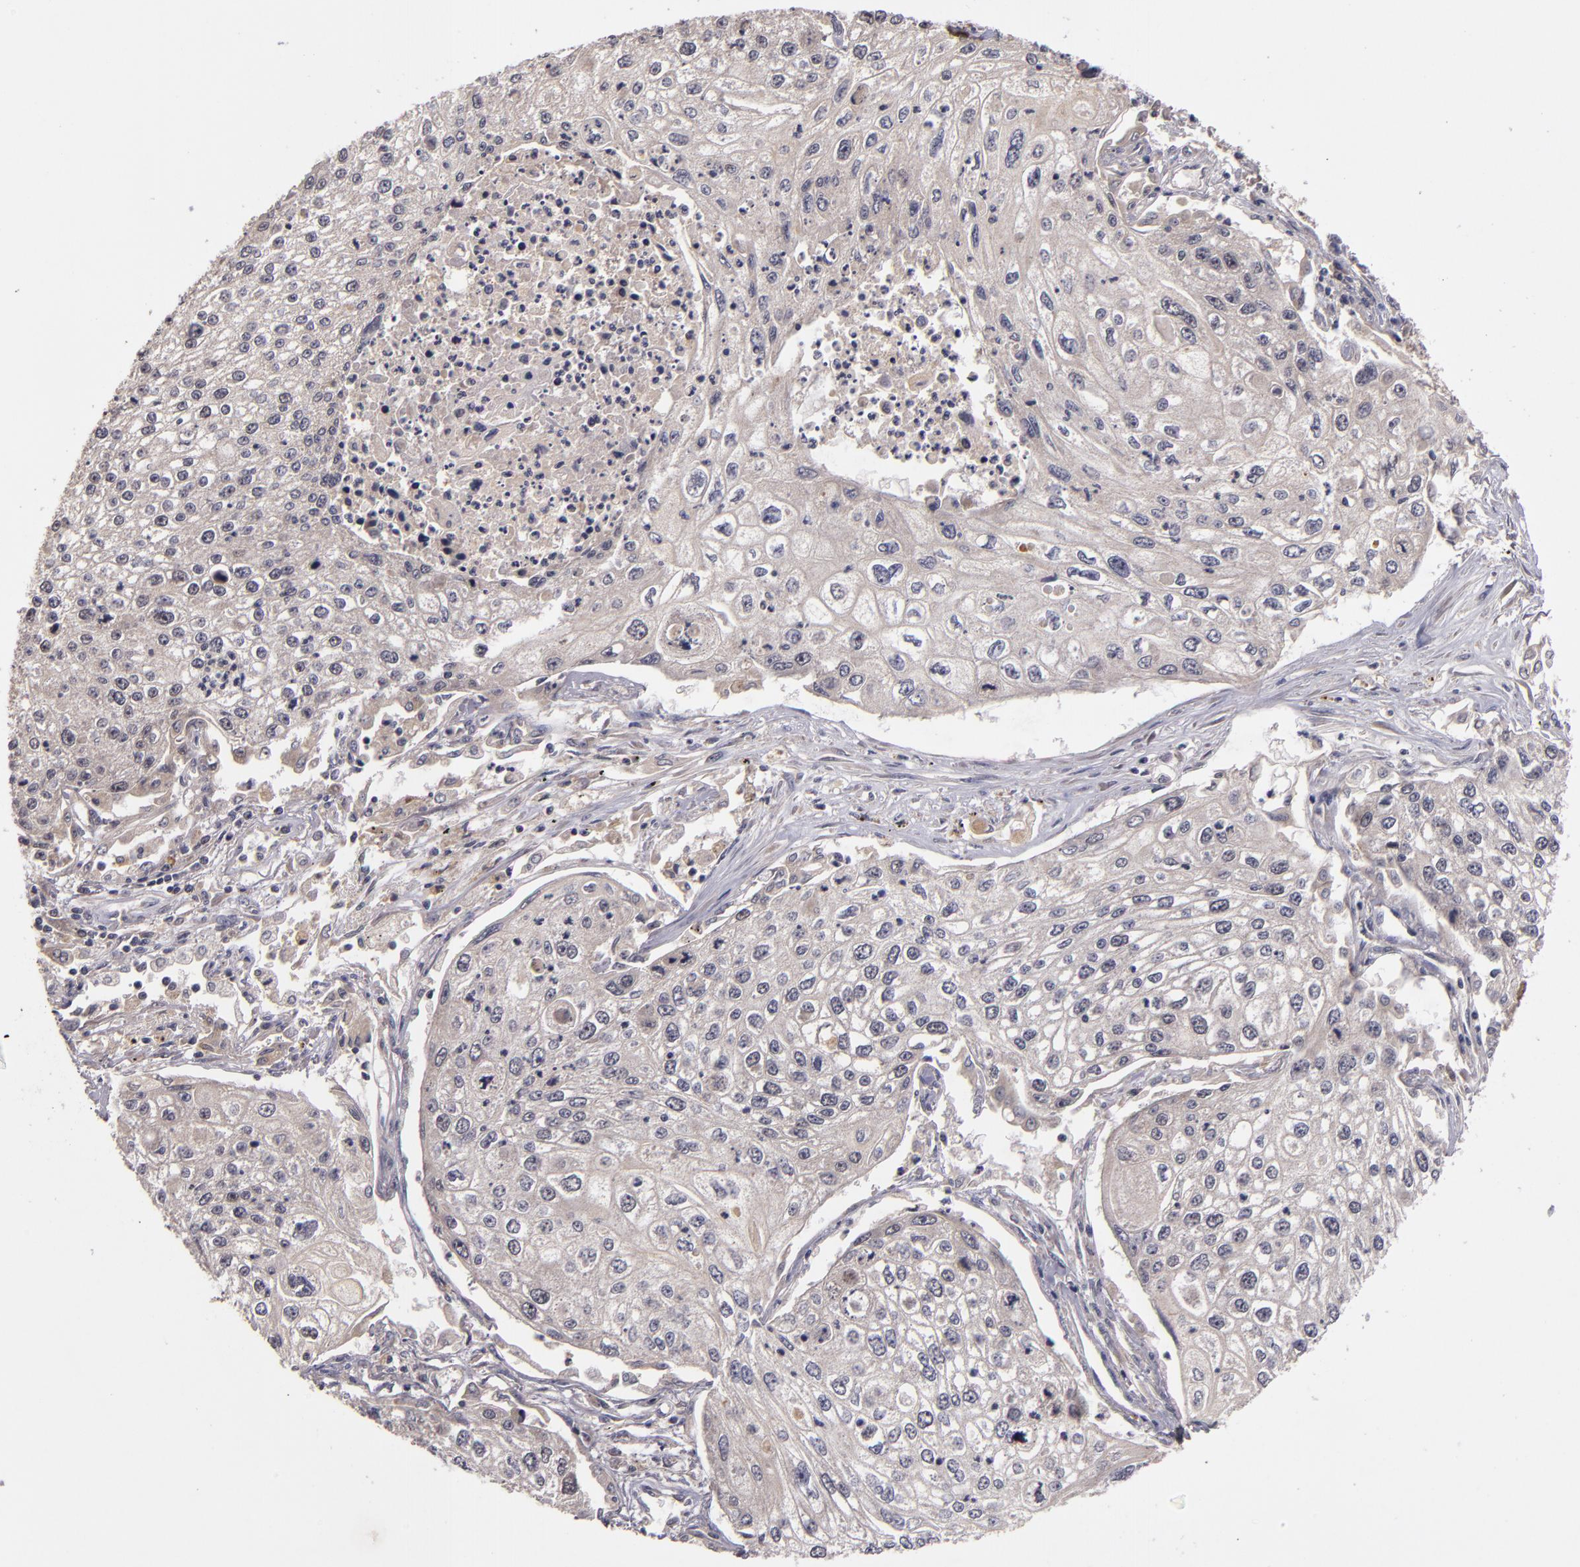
{"staining": {"intensity": "negative", "quantity": "none", "location": "none"}, "tissue": "lung cancer", "cell_type": "Tumor cells", "image_type": "cancer", "snomed": [{"axis": "morphology", "description": "Squamous cell carcinoma, NOS"}, {"axis": "topography", "description": "Lung"}], "caption": "A micrograph of lung squamous cell carcinoma stained for a protein reveals no brown staining in tumor cells. The staining was performed using DAB to visualize the protein expression in brown, while the nuclei were stained in blue with hematoxylin (Magnification: 20x).", "gene": "CDC7", "patient": {"sex": "male", "age": 75}}